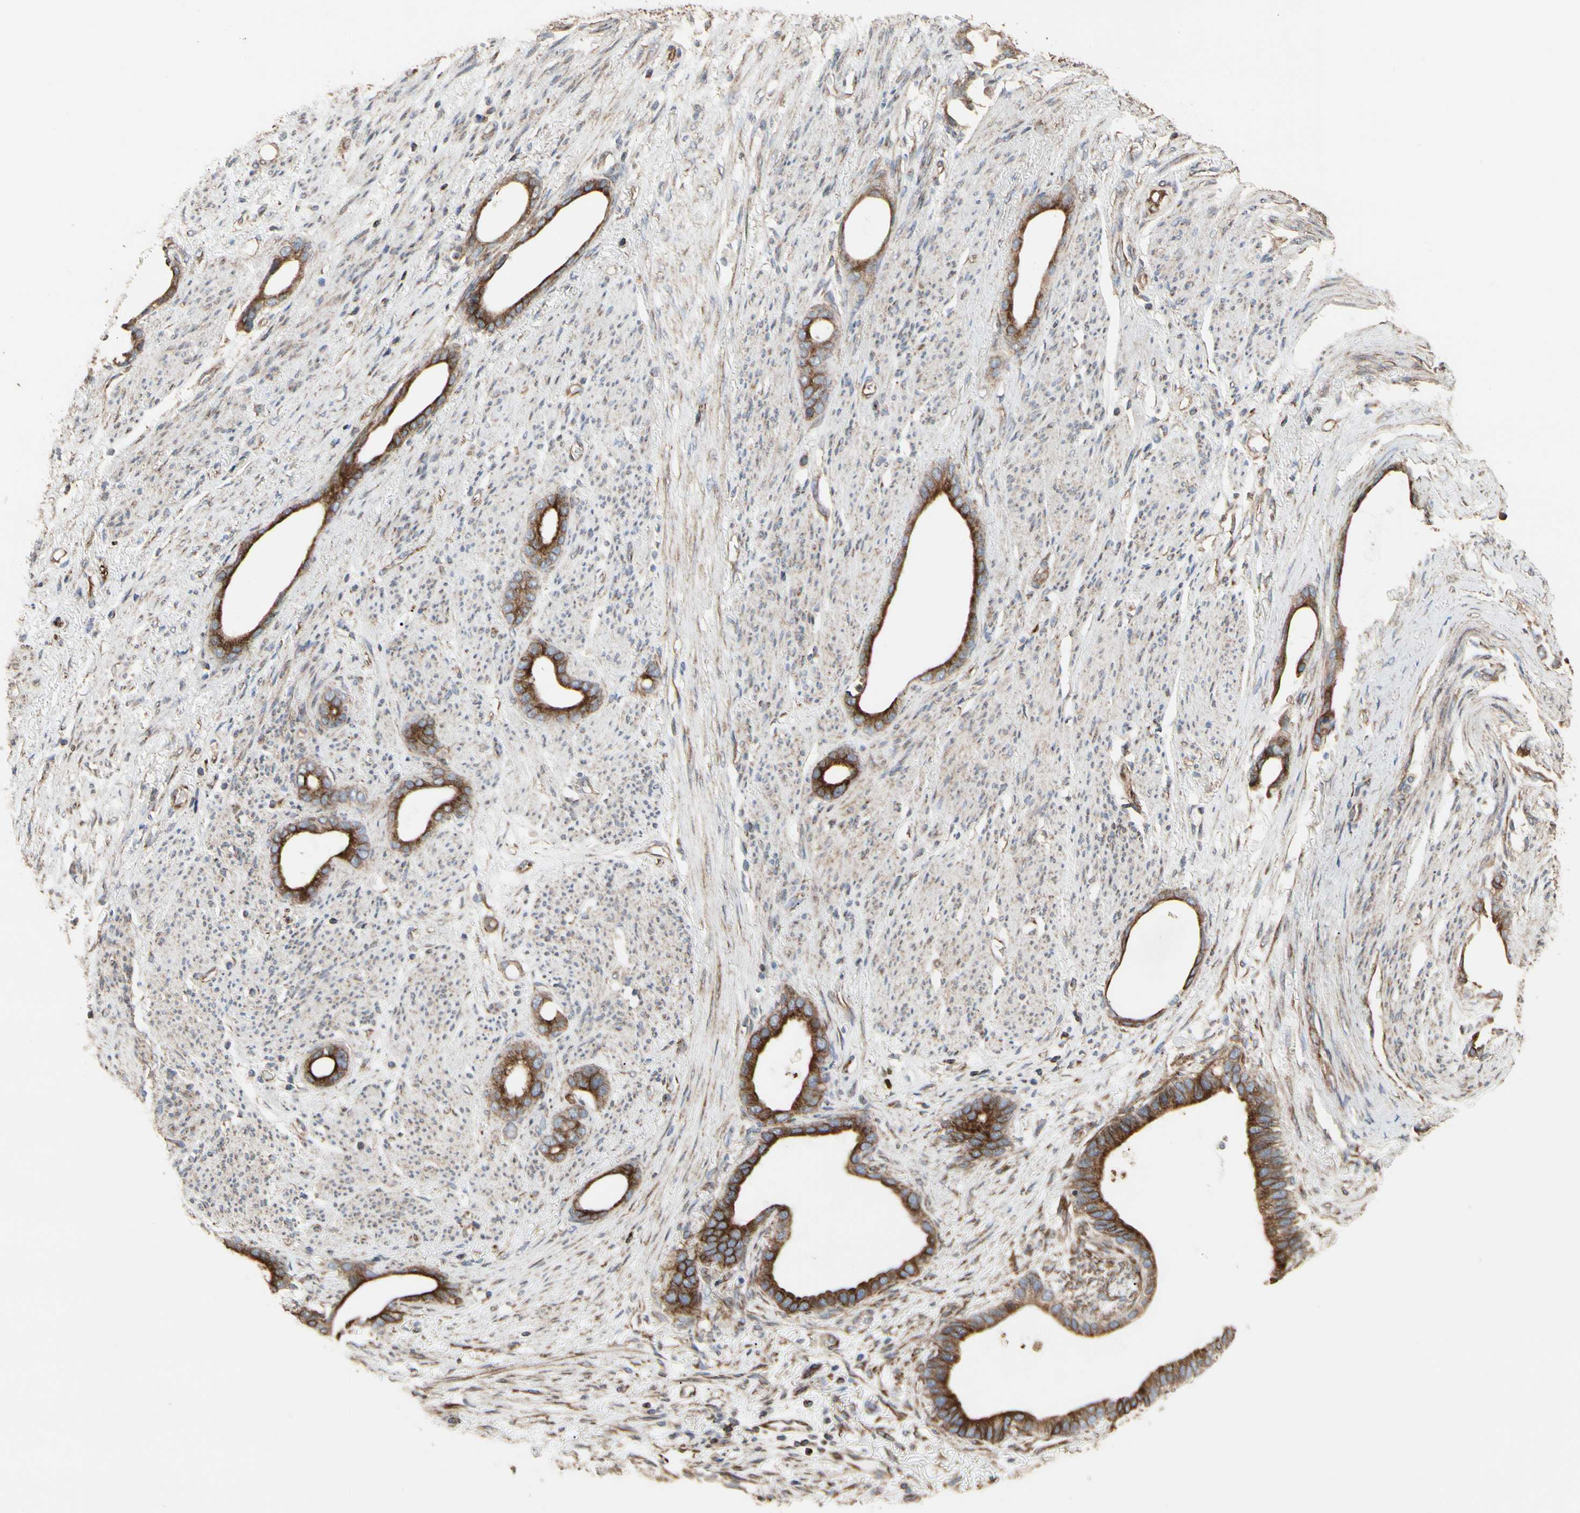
{"staining": {"intensity": "moderate", "quantity": "25%-75%", "location": "cytoplasmic/membranous"}, "tissue": "stomach cancer", "cell_type": "Tumor cells", "image_type": "cancer", "snomed": [{"axis": "morphology", "description": "Adenocarcinoma, NOS"}, {"axis": "topography", "description": "Stomach"}], "caption": "Moderate cytoplasmic/membranous positivity is seen in approximately 25%-75% of tumor cells in stomach cancer (adenocarcinoma).", "gene": "TUBA1A", "patient": {"sex": "female", "age": 75}}